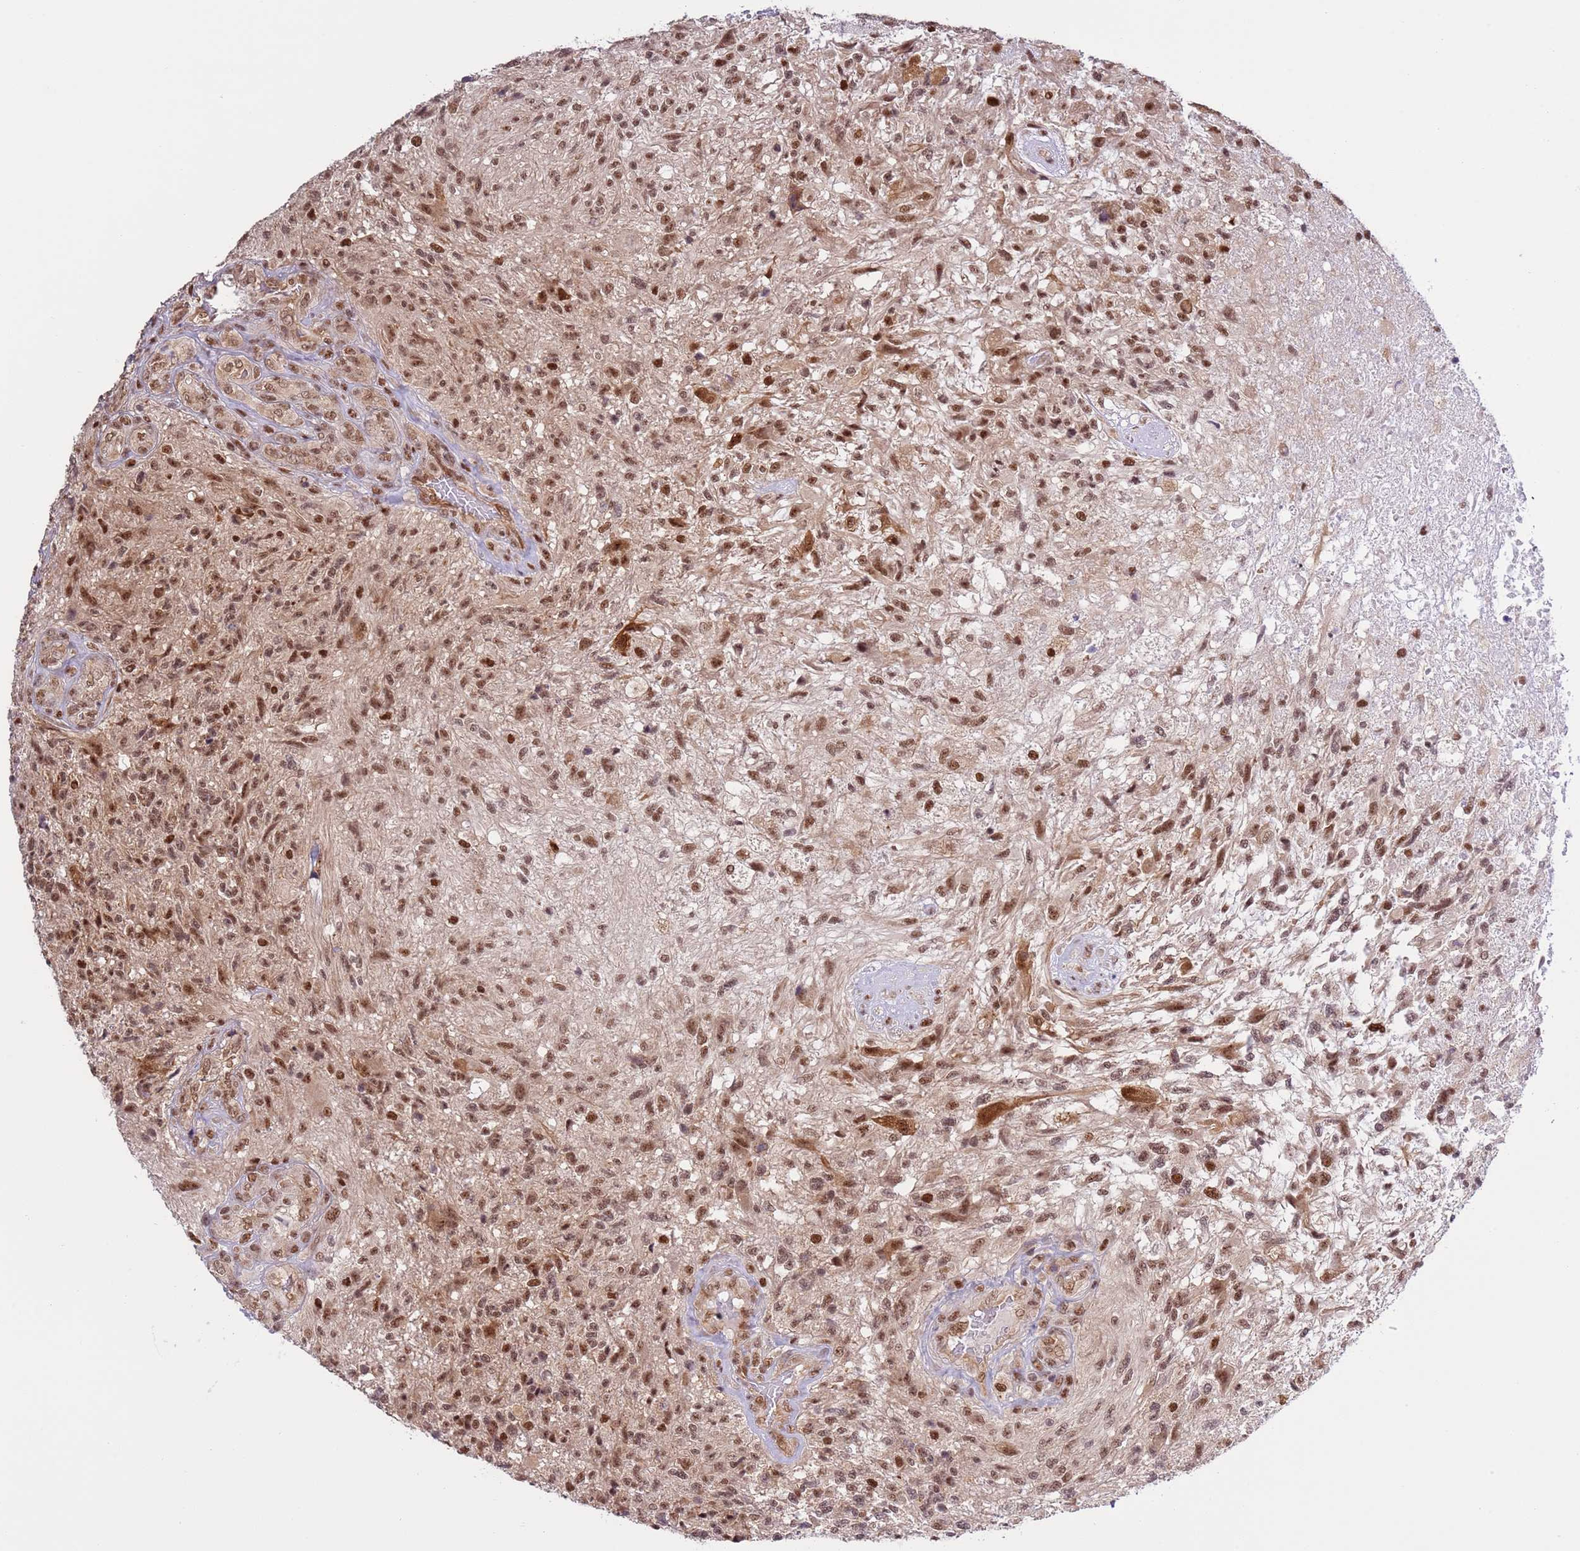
{"staining": {"intensity": "moderate", "quantity": ">75%", "location": "nuclear"}, "tissue": "glioma", "cell_type": "Tumor cells", "image_type": "cancer", "snomed": [{"axis": "morphology", "description": "Glioma, malignant, High grade"}, {"axis": "topography", "description": "Brain"}], "caption": "This is an image of immunohistochemistry staining of malignant high-grade glioma, which shows moderate expression in the nuclear of tumor cells.", "gene": "PRPF6", "patient": {"sex": "male", "age": 56}}